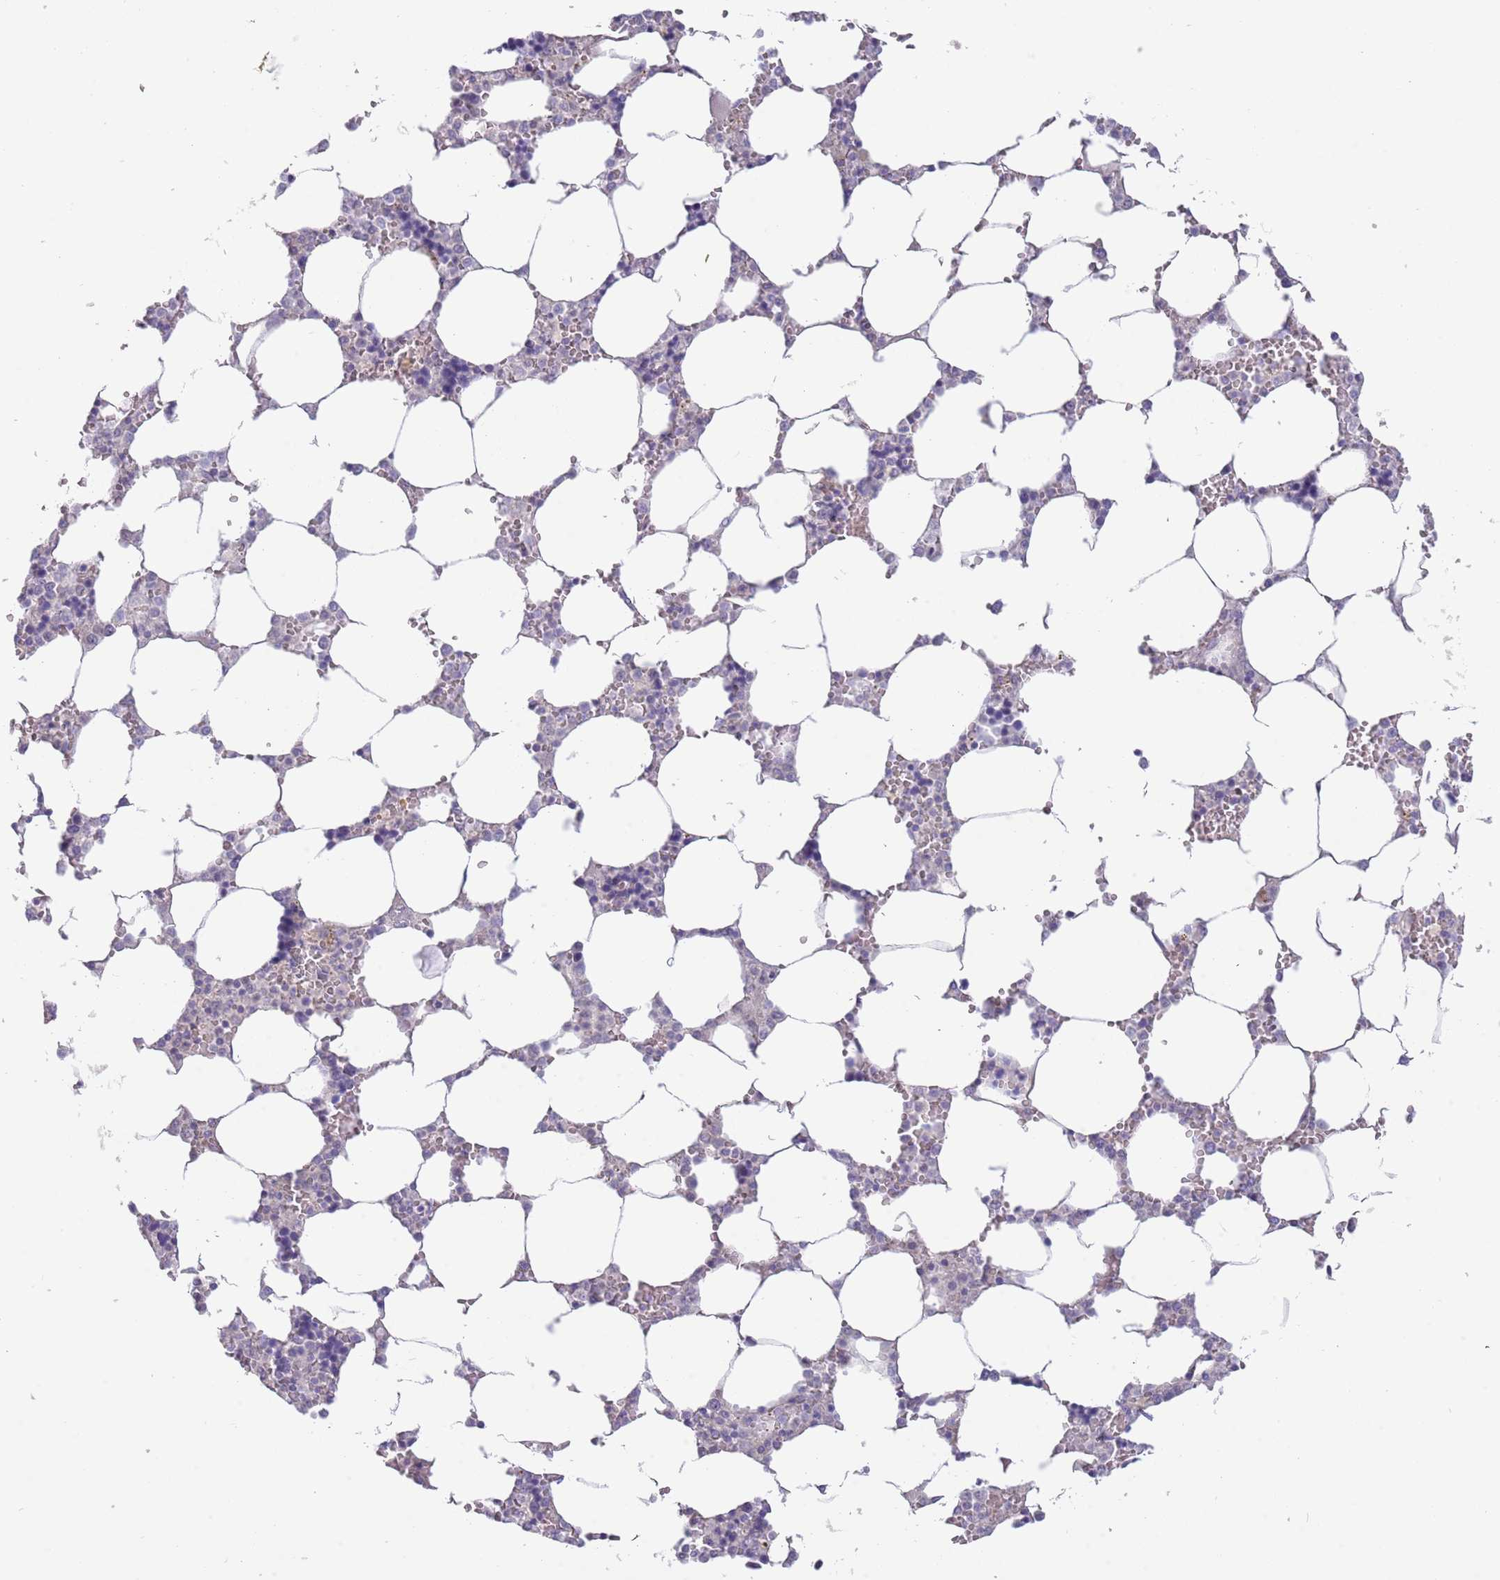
{"staining": {"intensity": "negative", "quantity": "none", "location": "none"}, "tissue": "bone marrow", "cell_type": "Hematopoietic cells", "image_type": "normal", "snomed": [{"axis": "morphology", "description": "Normal tissue, NOS"}, {"axis": "topography", "description": "Bone marrow"}], "caption": "High magnification brightfield microscopy of unremarkable bone marrow stained with DAB (3,3'-diaminobenzidine) (brown) and counterstained with hematoxylin (blue): hematopoietic cells show no significant staining. (DAB (3,3'-diaminobenzidine) immunohistochemistry visualized using brightfield microscopy, high magnification).", "gene": "PIMREG", "patient": {"sex": "male", "age": 64}}